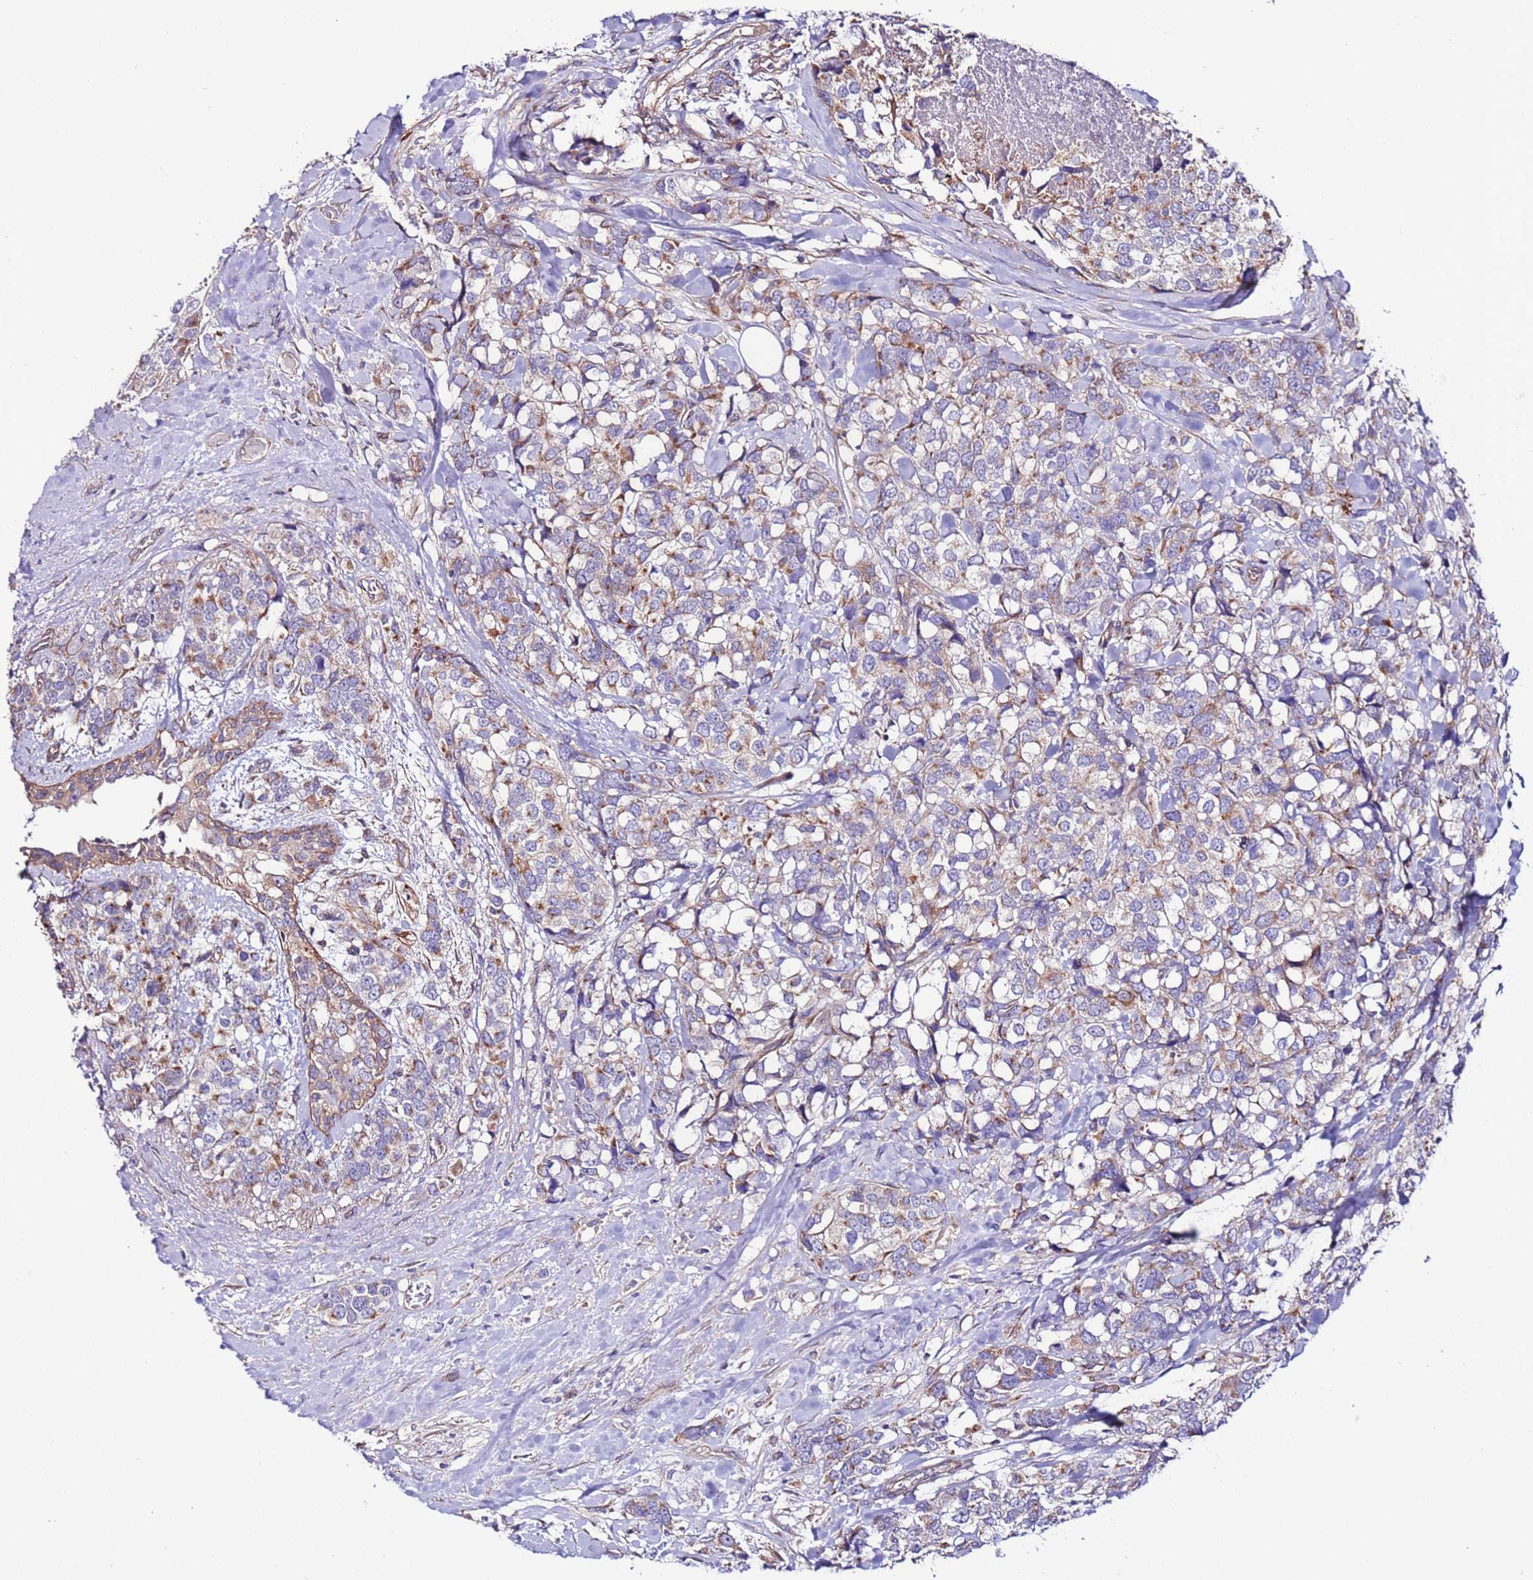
{"staining": {"intensity": "weak", "quantity": "25%-75%", "location": "cytoplasmic/membranous"}, "tissue": "breast cancer", "cell_type": "Tumor cells", "image_type": "cancer", "snomed": [{"axis": "morphology", "description": "Lobular carcinoma"}, {"axis": "topography", "description": "Breast"}], "caption": "Breast lobular carcinoma was stained to show a protein in brown. There is low levels of weak cytoplasmic/membranous staining in approximately 25%-75% of tumor cells.", "gene": "SPCS1", "patient": {"sex": "female", "age": 59}}